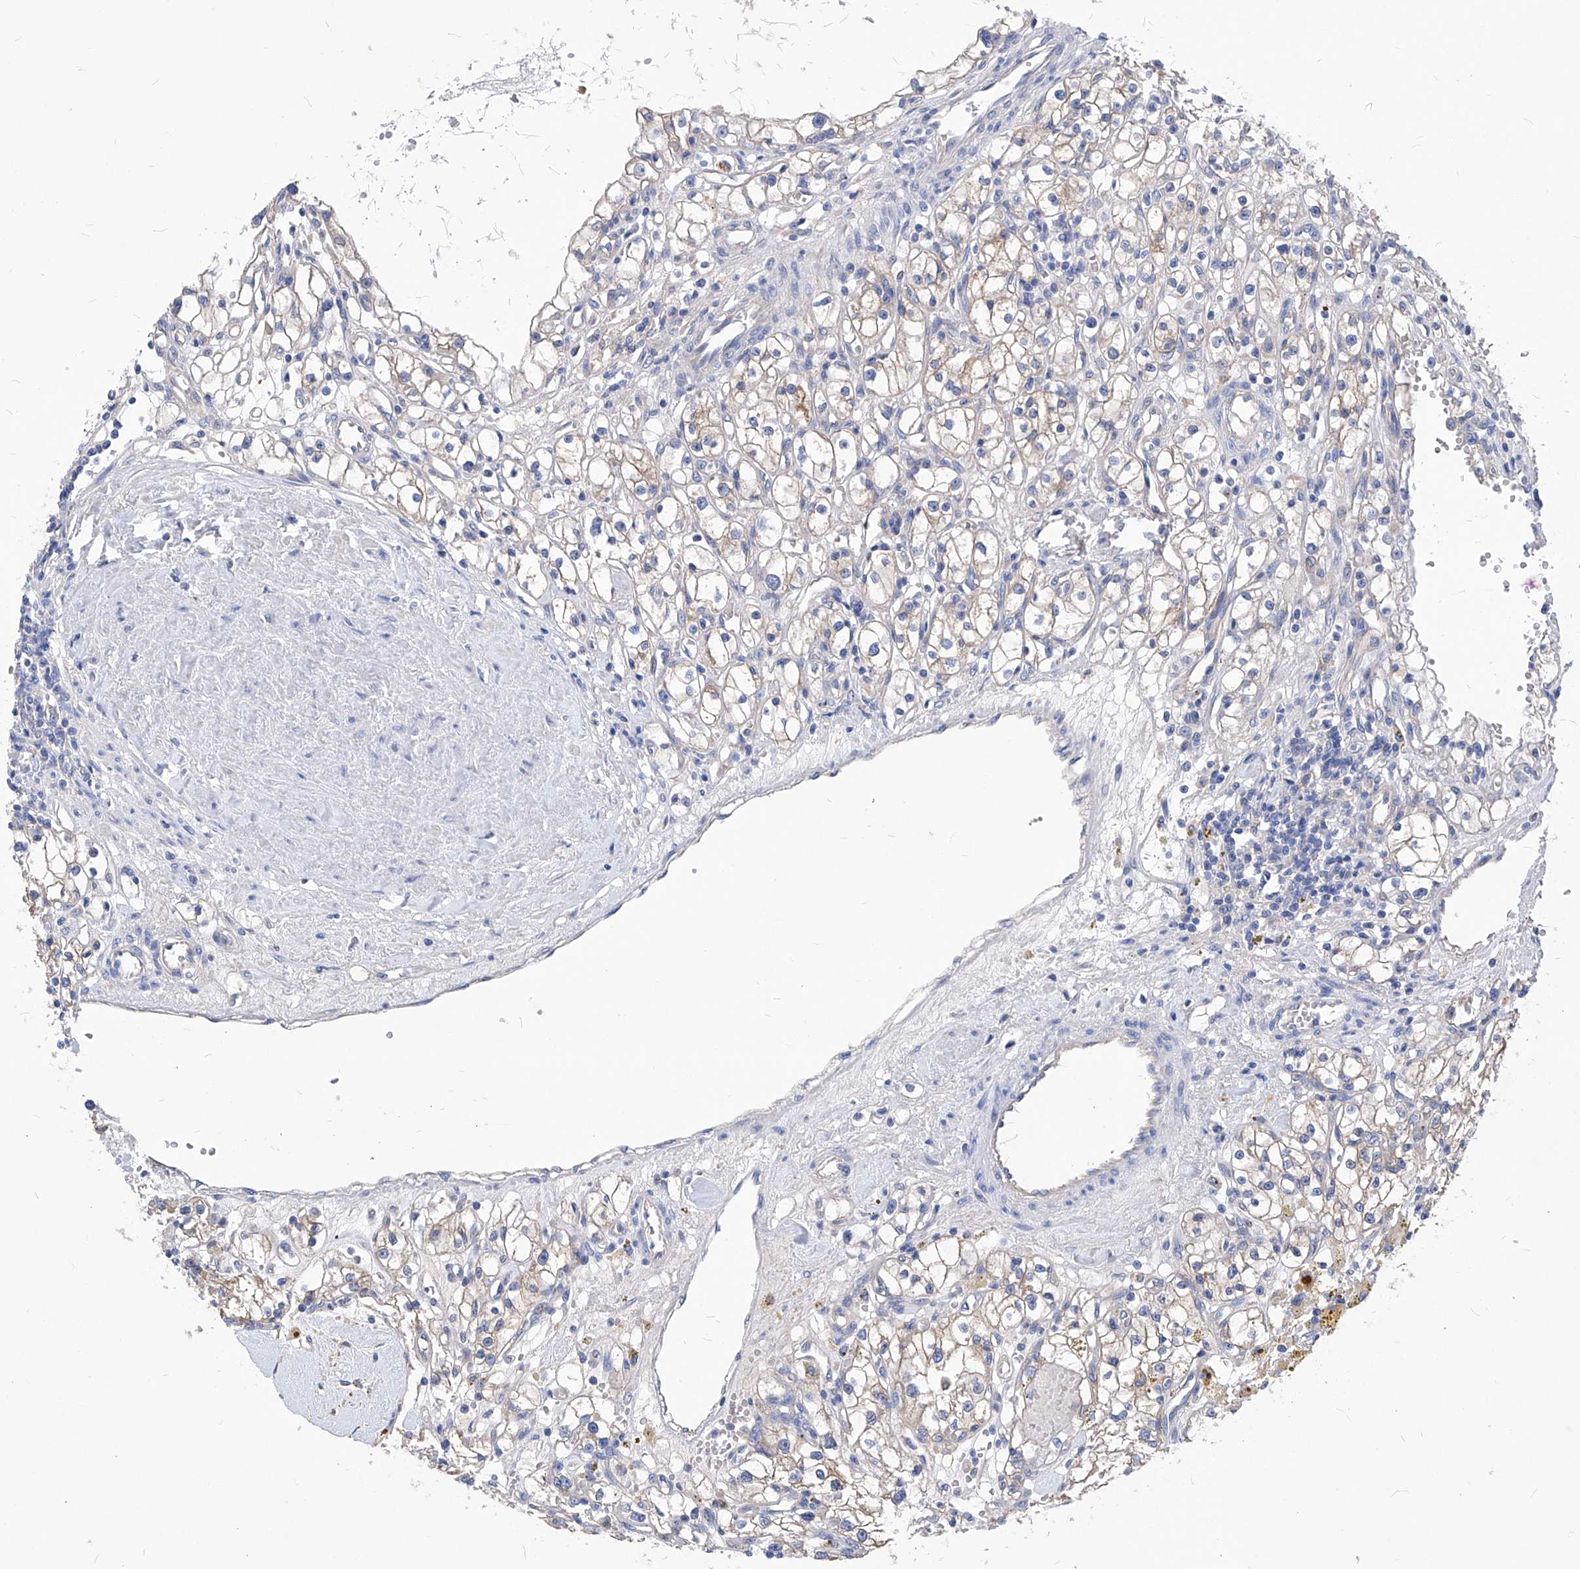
{"staining": {"intensity": "weak", "quantity": "25%-75%", "location": "cytoplasmic/membranous"}, "tissue": "renal cancer", "cell_type": "Tumor cells", "image_type": "cancer", "snomed": [{"axis": "morphology", "description": "Adenocarcinoma, NOS"}, {"axis": "topography", "description": "Kidney"}], "caption": "Human renal cancer (adenocarcinoma) stained with a protein marker shows weak staining in tumor cells.", "gene": "XPNPEP1", "patient": {"sex": "male", "age": 56}}